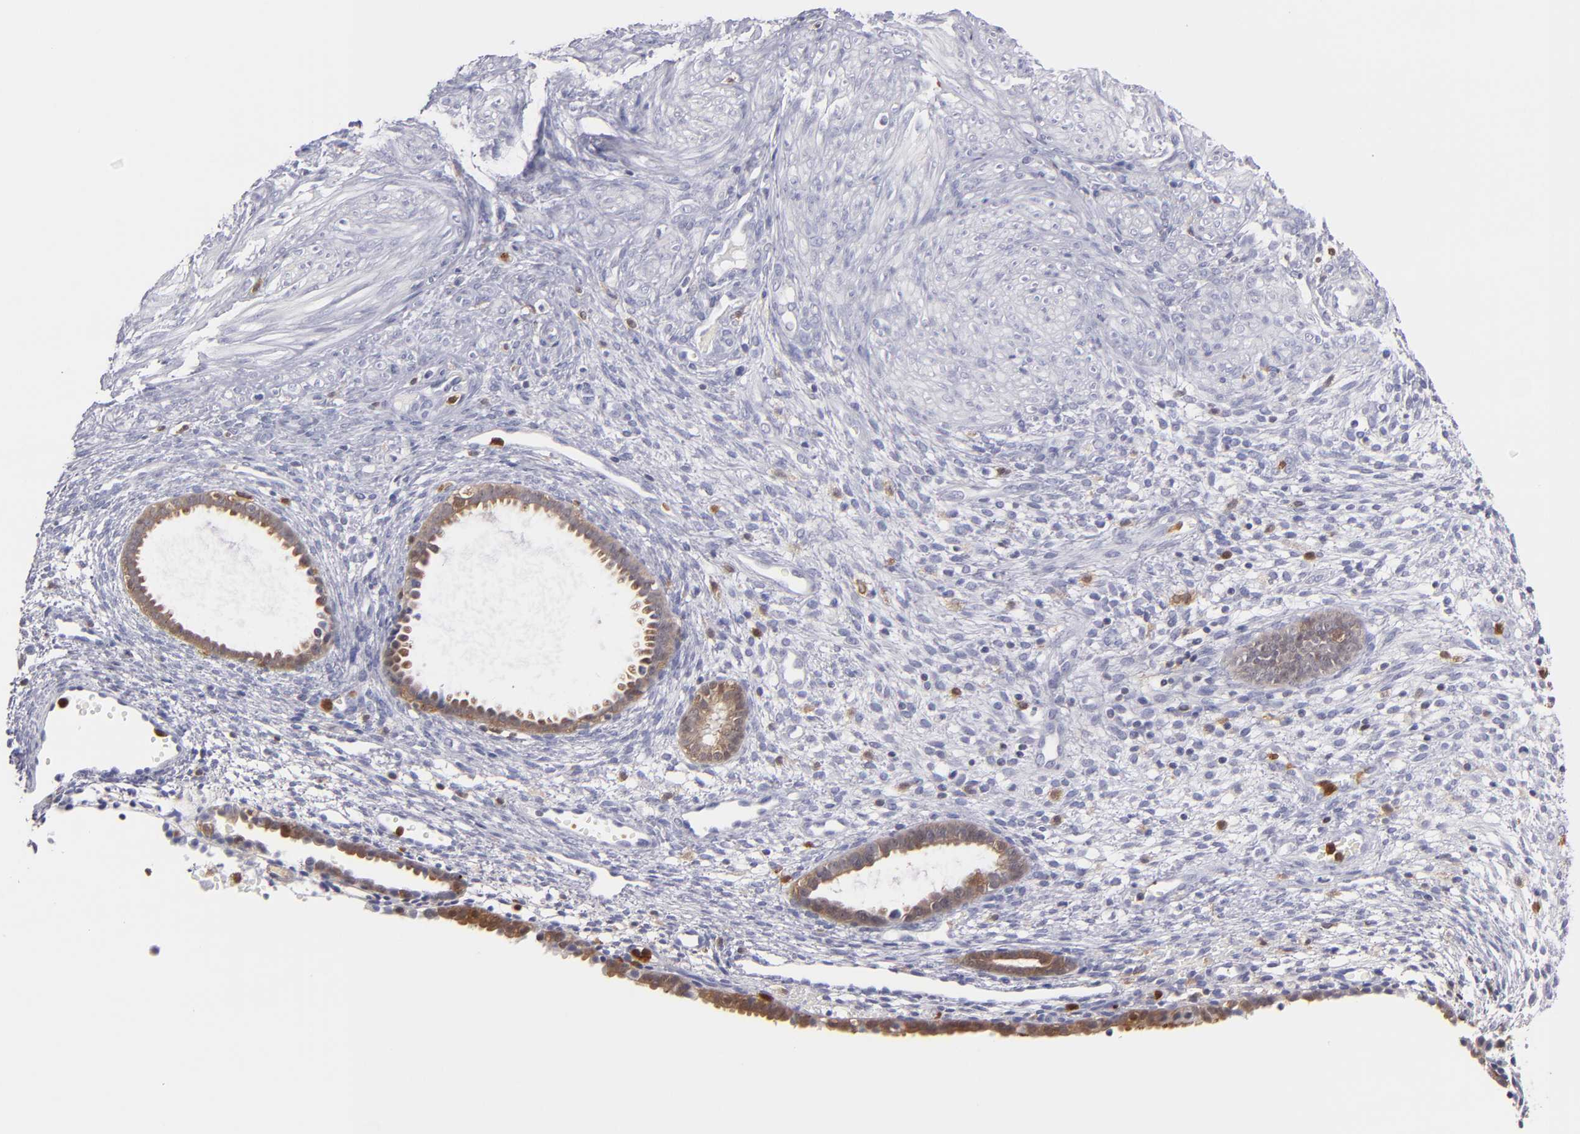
{"staining": {"intensity": "negative", "quantity": "none", "location": "none"}, "tissue": "endometrium", "cell_type": "Cells in endometrial stroma", "image_type": "normal", "snomed": [{"axis": "morphology", "description": "Normal tissue, NOS"}, {"axis": "topography", "description": "Endometrium"}], "caption": "The immunohistochemistry (IHC) photomicrograph has no significant staining in cells in endometrial stroma of endometrium. Nuclei are stained in blue.", "gene": "PRKCD", "patient": {"sex": "female", "age": 72}}